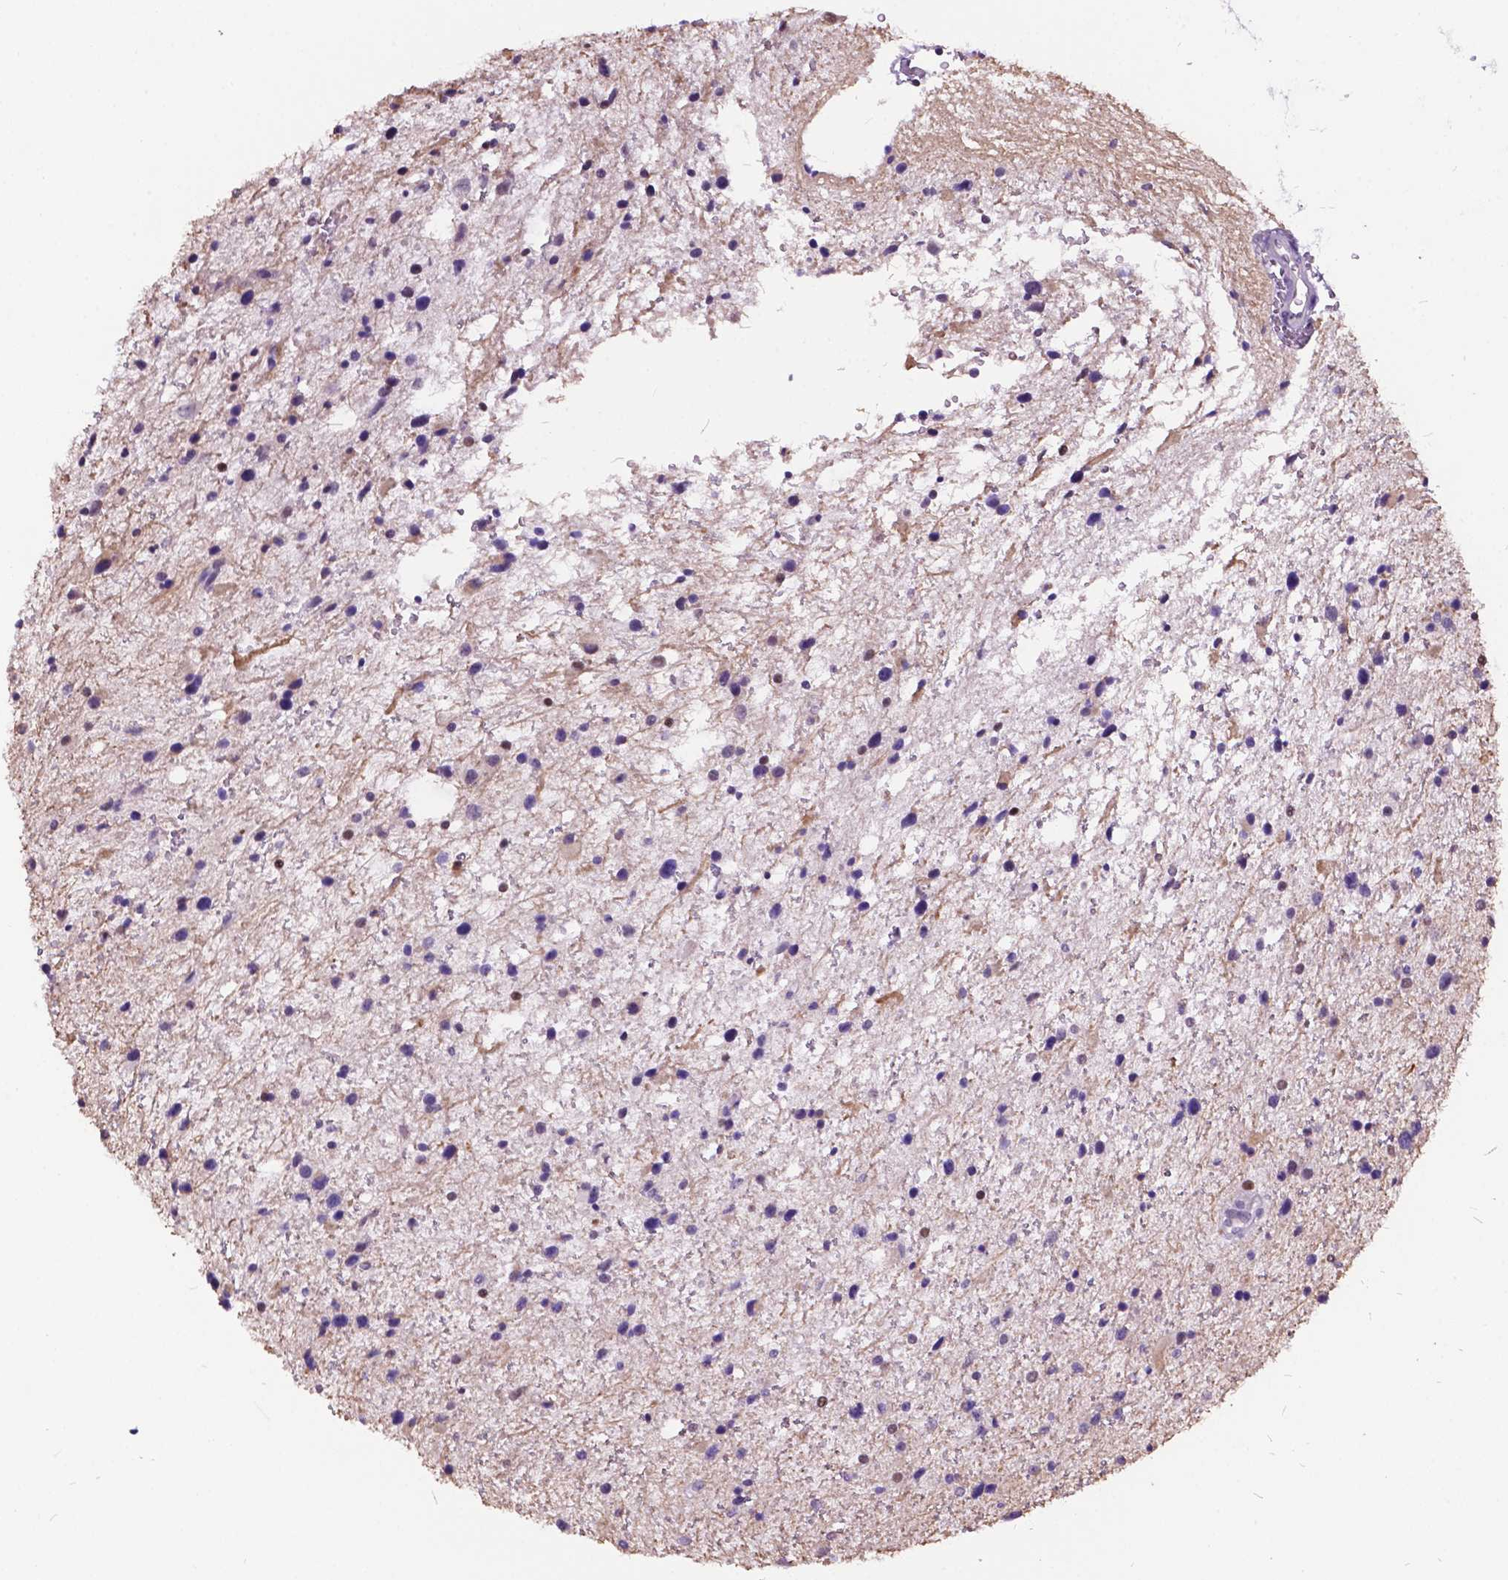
{"staining": {"intensity": "moderate", "quantity": "<25%", "location": "nuclear"}, "tissue": "glioma", "cell_type": "Tumor cells", "image_type": "cancer", "snomed": [{"axis": "morphology", "description": "Glioma, malignant, Low grade"}, {"axis": "topography", "description": "Brain"}], "caption": "Glioma stained with DAB immunohistochemistry (IHC) reveals low levels of moderate nuclear staining in about <25% of tumor cells. (Stains: DAB (3,3'-diaminobenzidine) in brown, nuclei in blue, Microscopy: brightfield microscopy at high magnification).", "gene": "DPF3", "patient": {"sex": "female", "age": 32}}